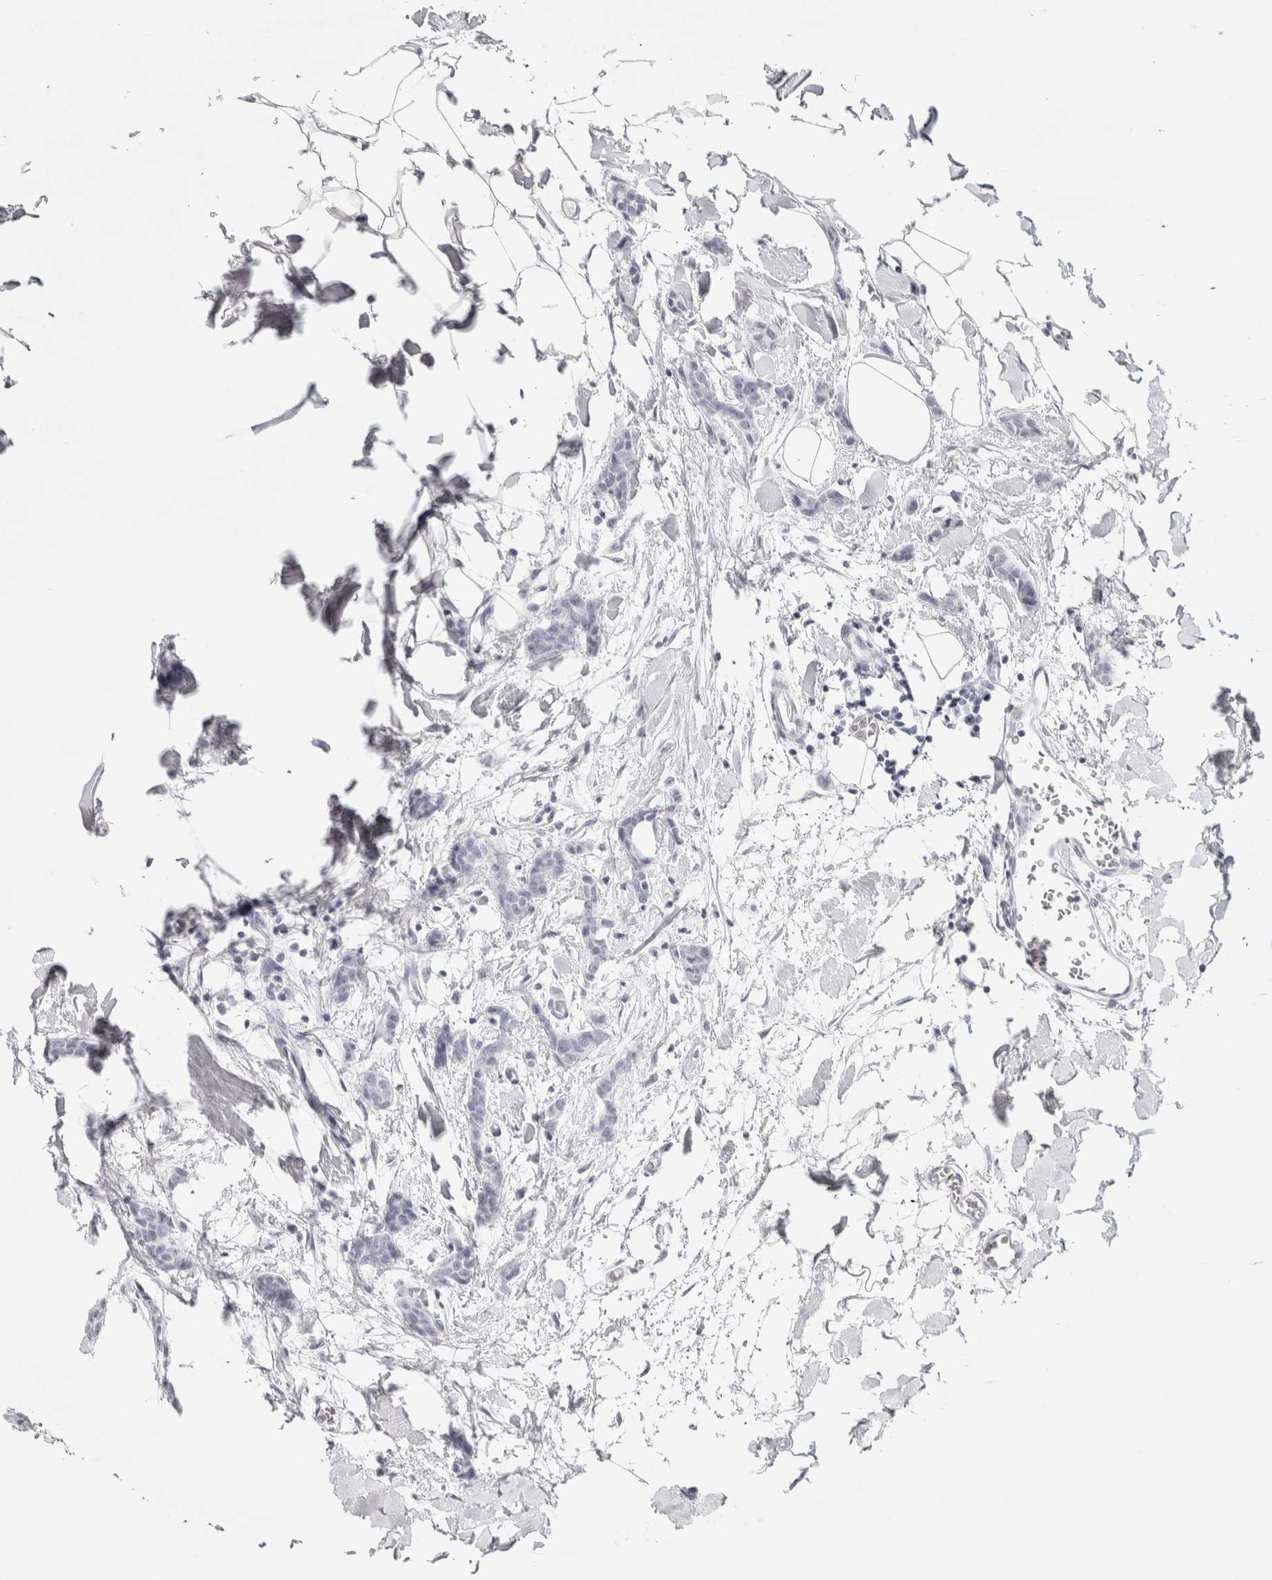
{"staining": {"intensity": "negative", "quantity": "none", "location": "none"}, "tissue": "breast cancer", "cell_type": "Tumor cells", "image_type": "cancer", "snomed": [{"axis": "morphology", "description": "Lobular carcinoma"}, {"axis": "topography", "description": "Skin"}, {"axis": "topography", "description": "Breast"}], "caption": "DAB immunohistochemical staining of lobular carcinoma (breast) reveals no significant positivity in tumor cells.", "gene": "GARIN1A", "patient": {"sex": "female", "age": 46}}